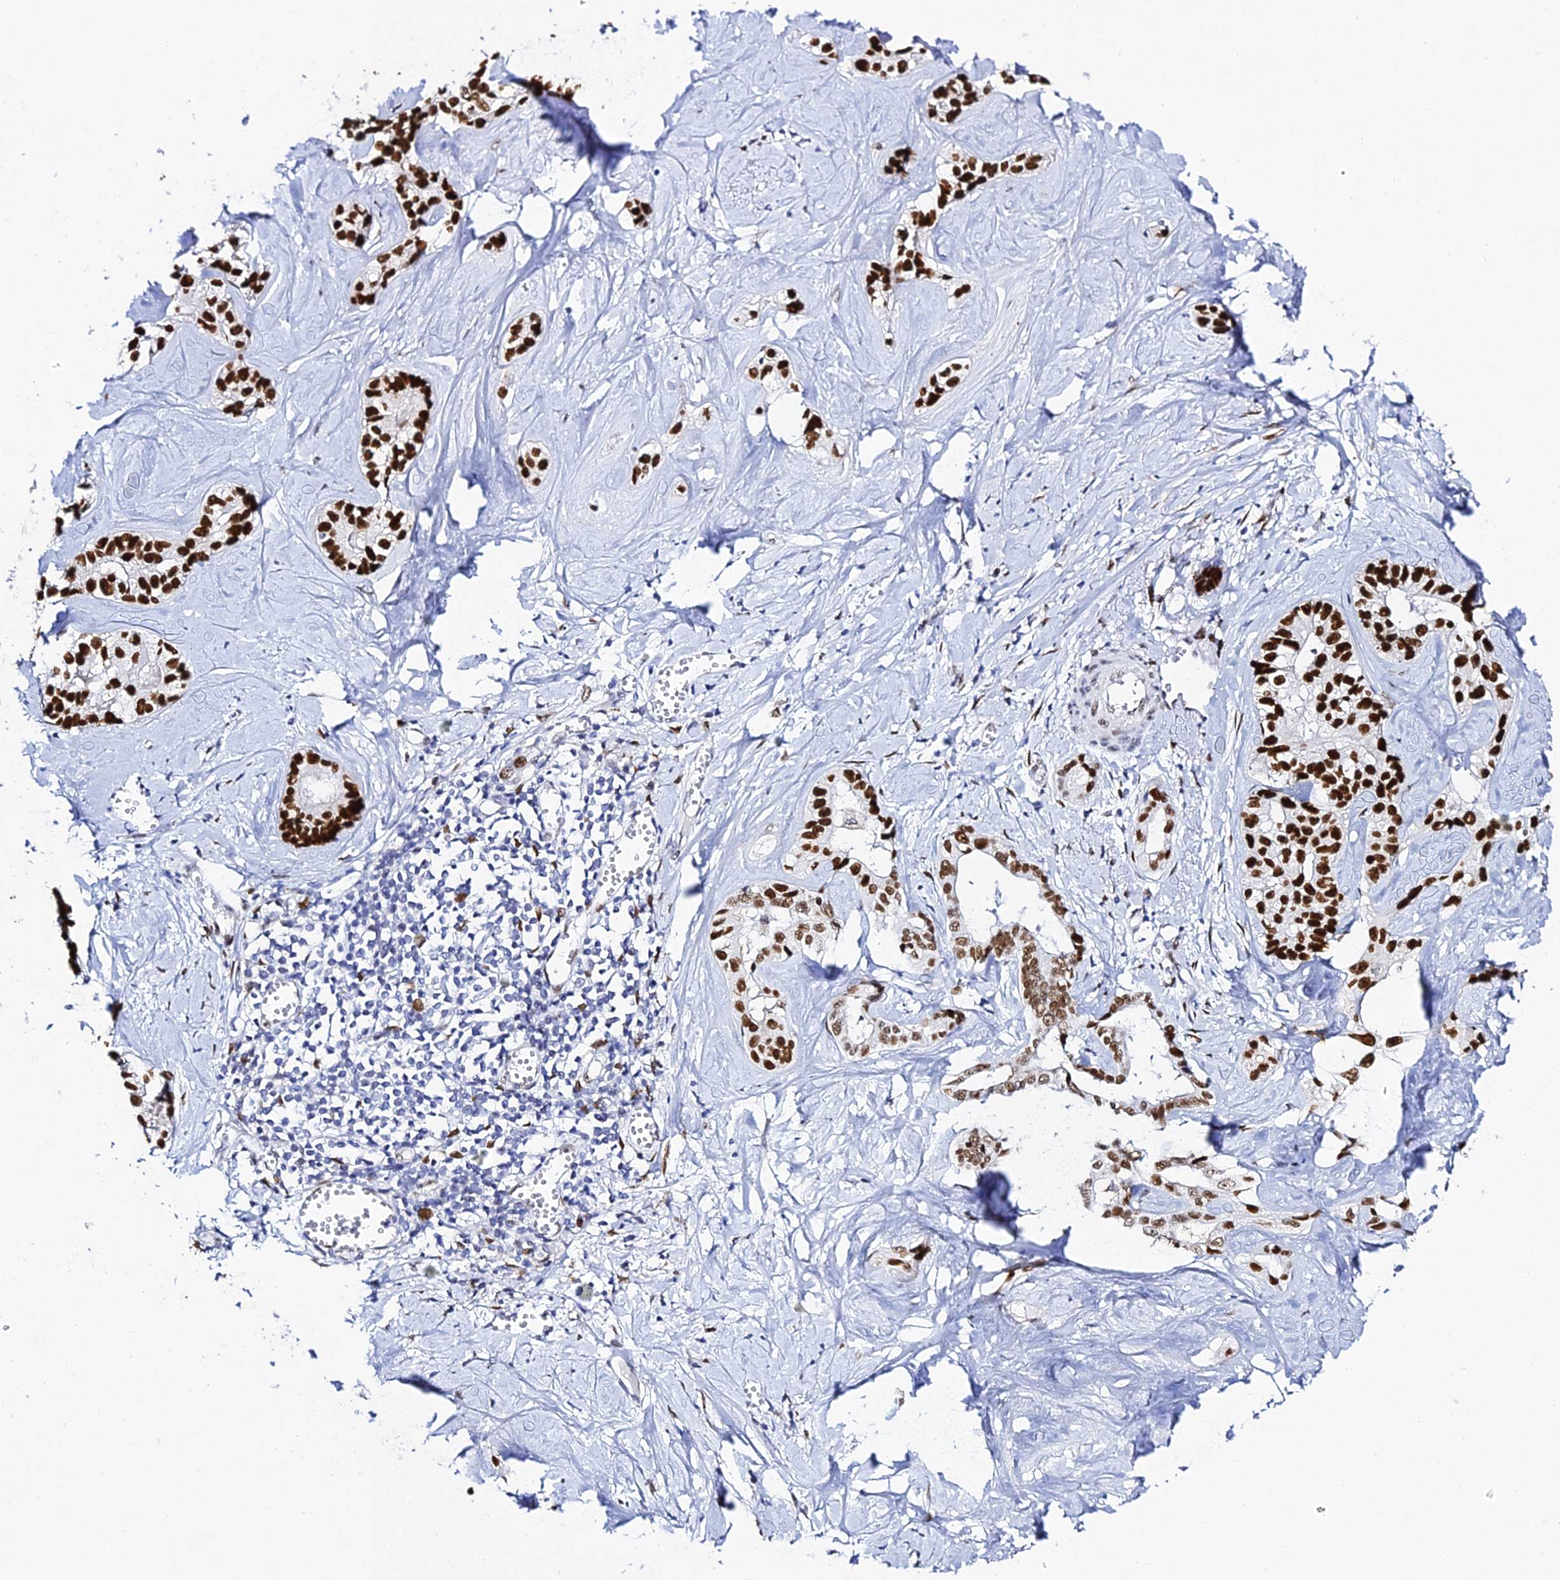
{"staining": {"intensity": "strong", "quantity": ">75%", "location": "nuclear"}, "tissue": "liver cancer", "cell_type": "Tumor cells", "image_type": "cancer", "snomed": [{"axis": "morphology", "description": "Cholangiocarcinoma"}, {"axis": "topography", "description": "Liver"}], "caption": "Approximately >75% of tumor cells in human liver cancer (cholangiocarcinoma) exhibit strong nuclear protein positivity as visualized by brown immunohistochemical staining.", "gene": "POFUT2", "patient": {"sex": "female", "age": 77}}